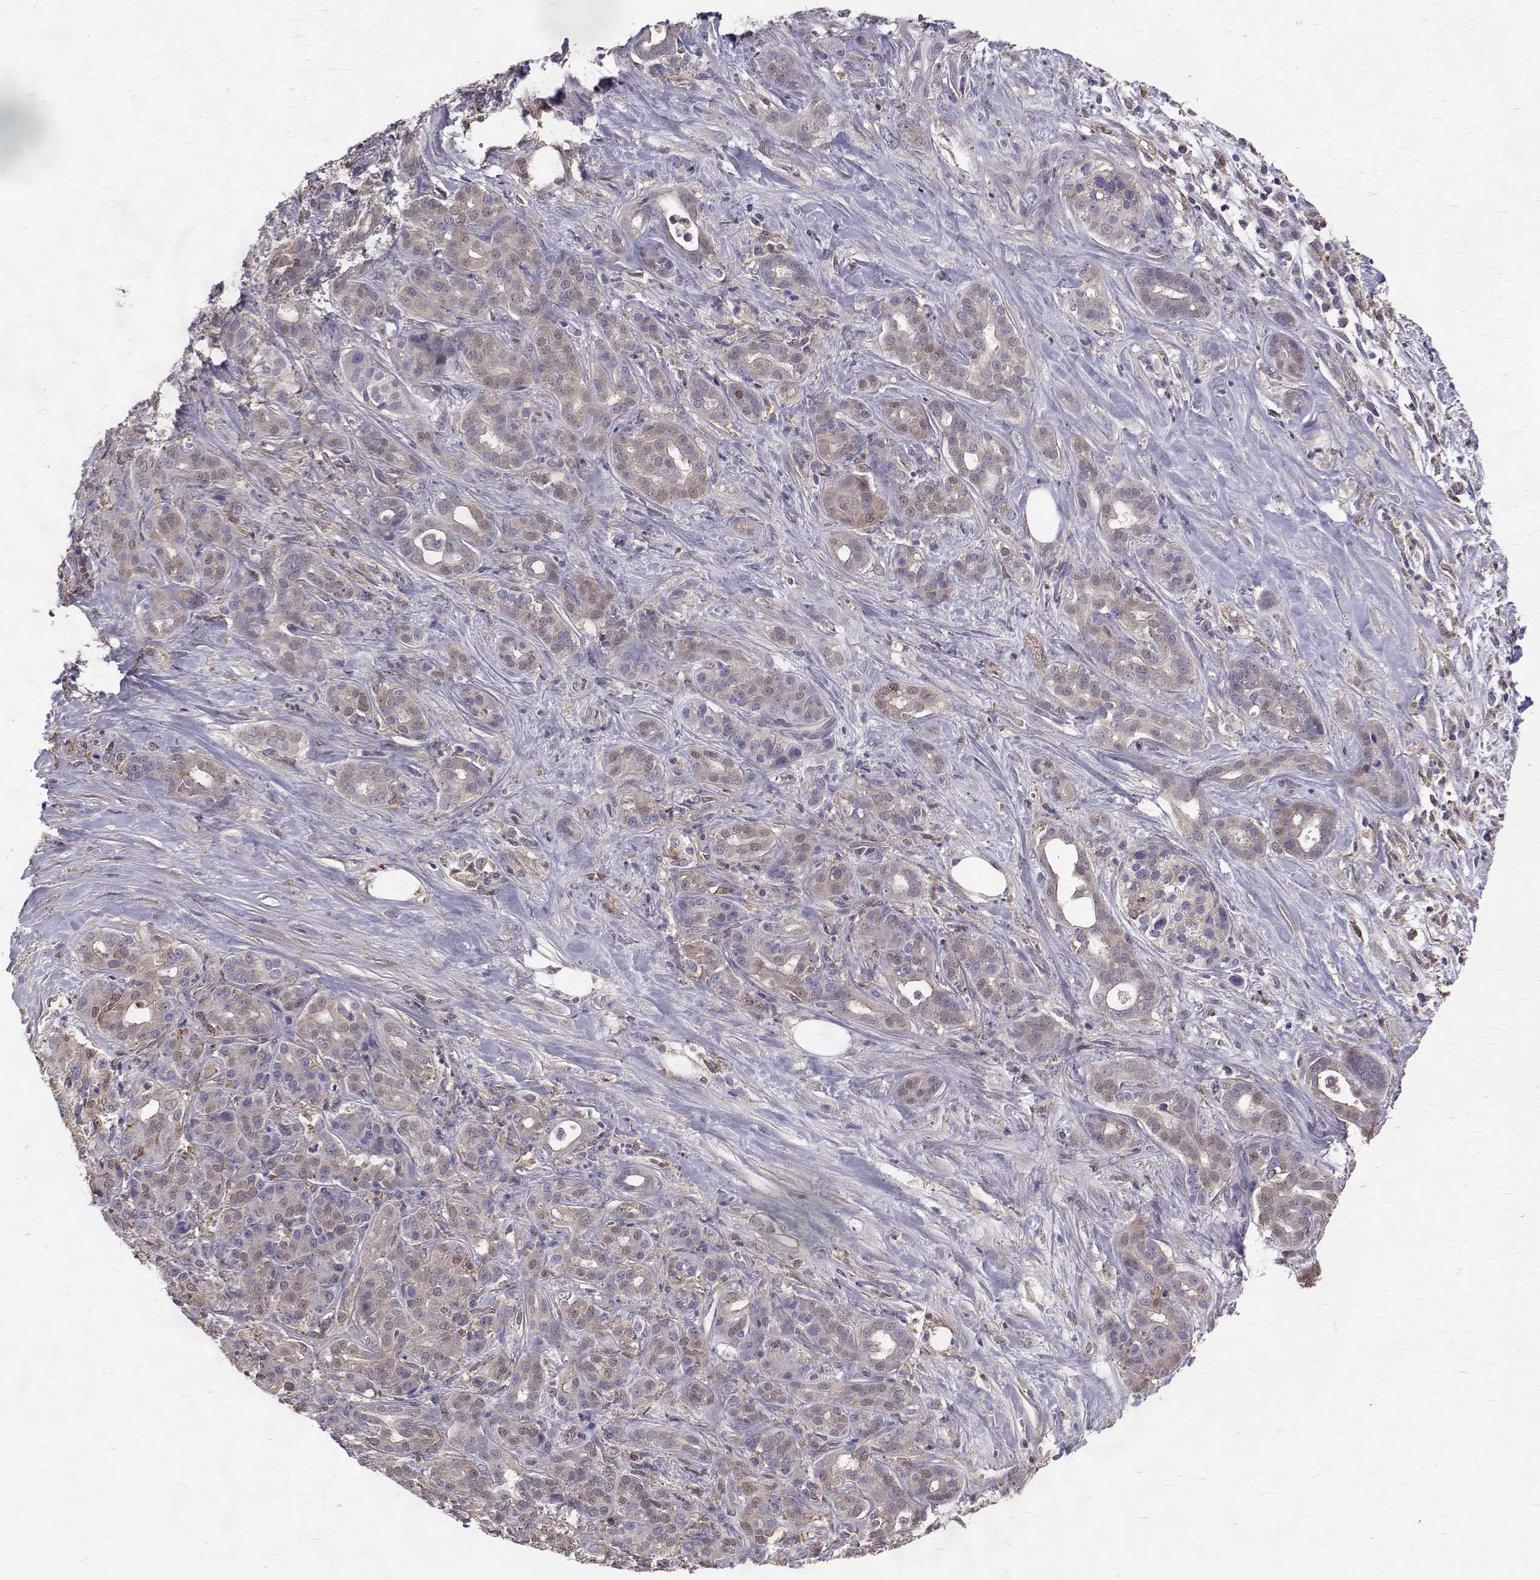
{"staining": {"intensity": "weak", "quantity": "<25%", "location": "cytoplasmic/membranous"}, "tissue": "pancreatic cancer", "cell_type": "Tumor cells", "image_type": "cancer", "snomed": [{"axis": "morphology", "description": "Normal tissue, NOS"}, {"axis": "morphology", "description": "Inflammation, NOS"}, {"axis": "morphology", "description": "Adenocarcinoma, NOS"}, {"axis": "topography", "description": "Pancreas"}], "caption": "Tumor cells show no significant protein staining in pancreatic cancer.", "gene": "CCDC89", "patient": {"sex": "male", "age": 57}}